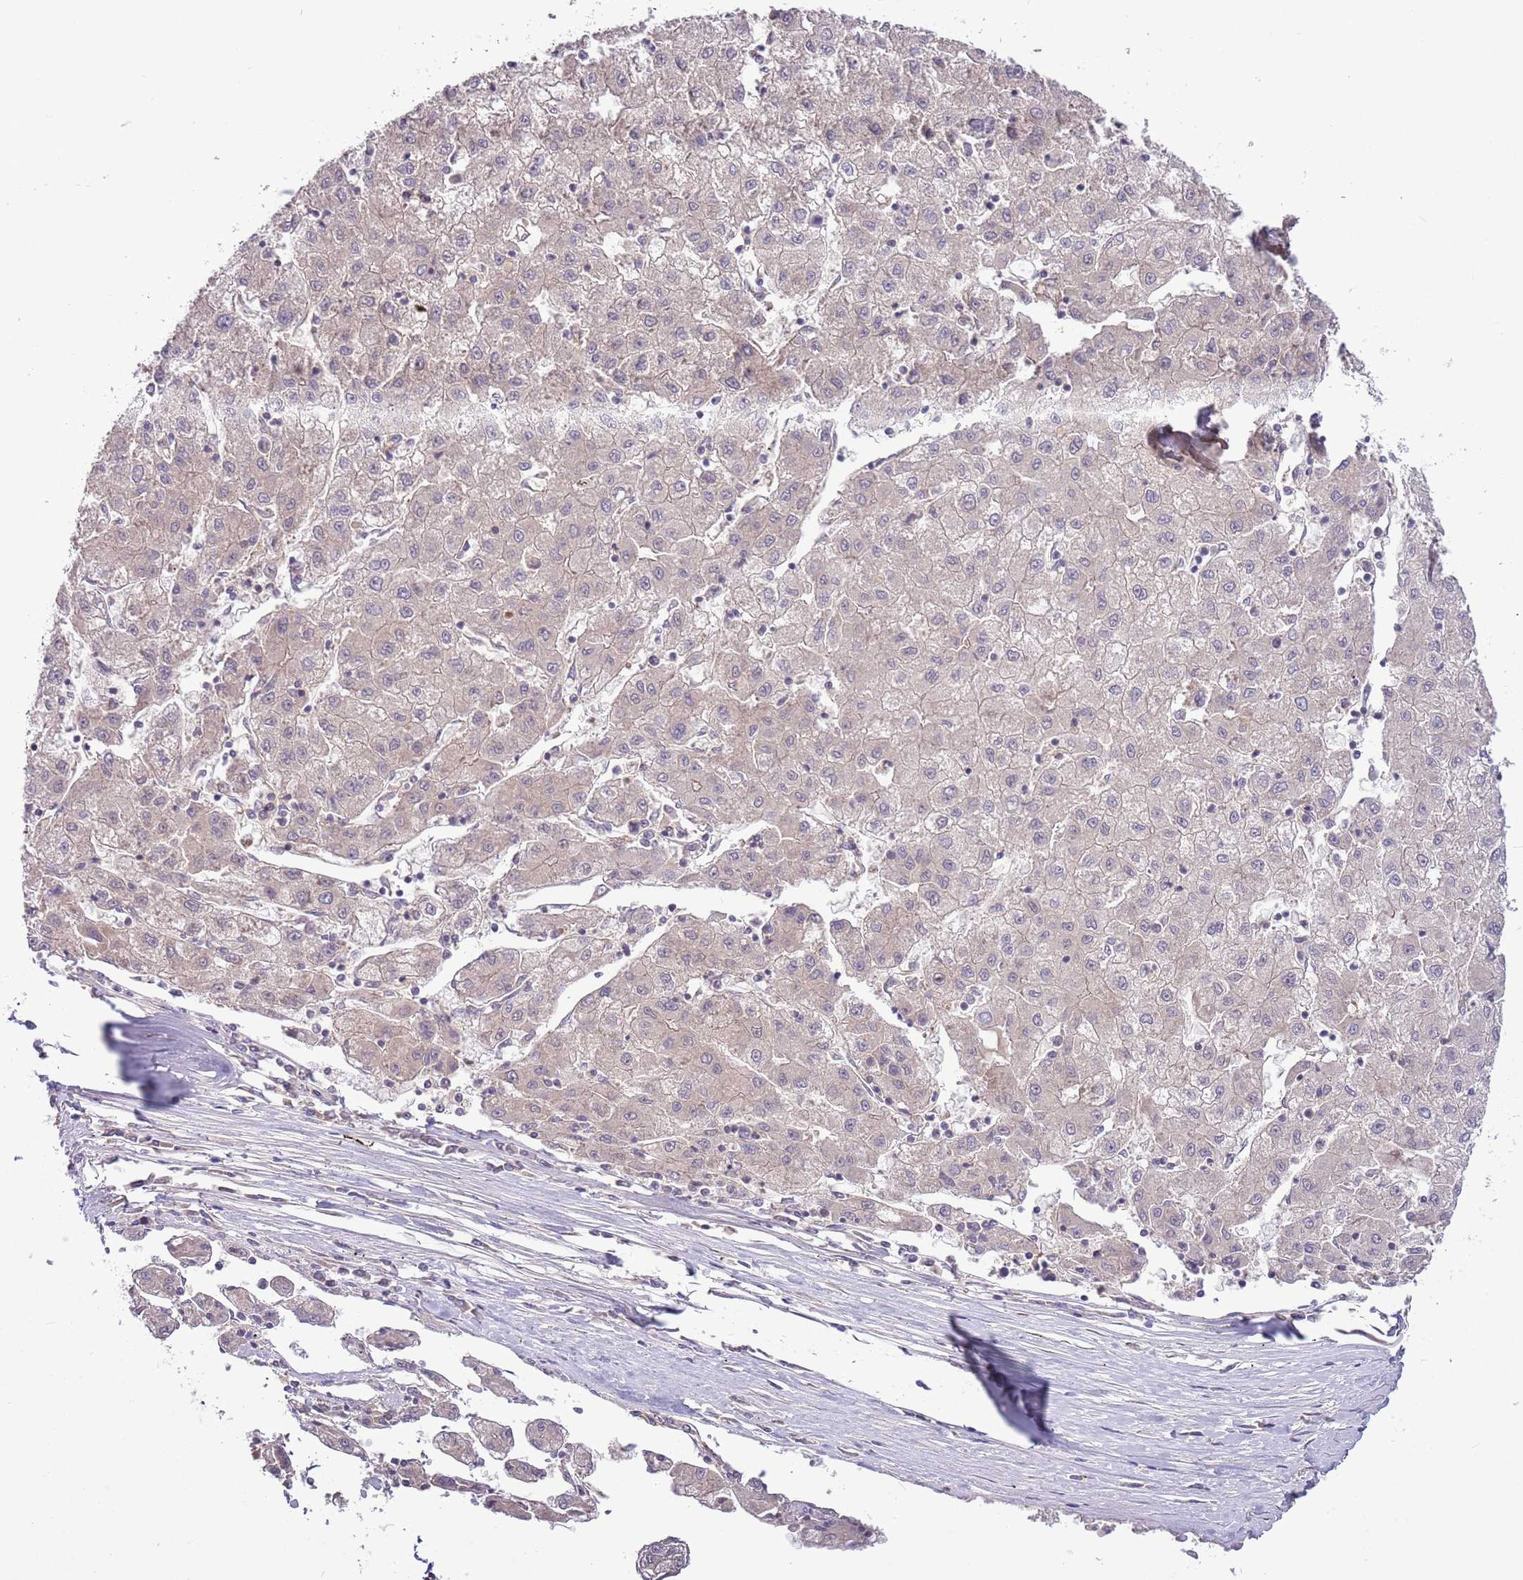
{"staining": {"intensity": "weak", "quantity": "<25%", "location": "cytoplasmic/membranous"}, "tissue": "liver cancer", "cell_type": "Tumor cells", "image_type": "cancer", "snomed": [{"axis": "morphology", "description": "Carcinoma, Hepatocellular, NOS"}, {"axis": "topography", "description": "Liver"}], "caption": "DAB (3,3'-diaminobenzidine) immunohistochemical staining of liver hepatocellular carcinoma shows no significant expression in tumor cells.", "gene": "GNL1", "patient": {"sex": "male", "age": 72}}